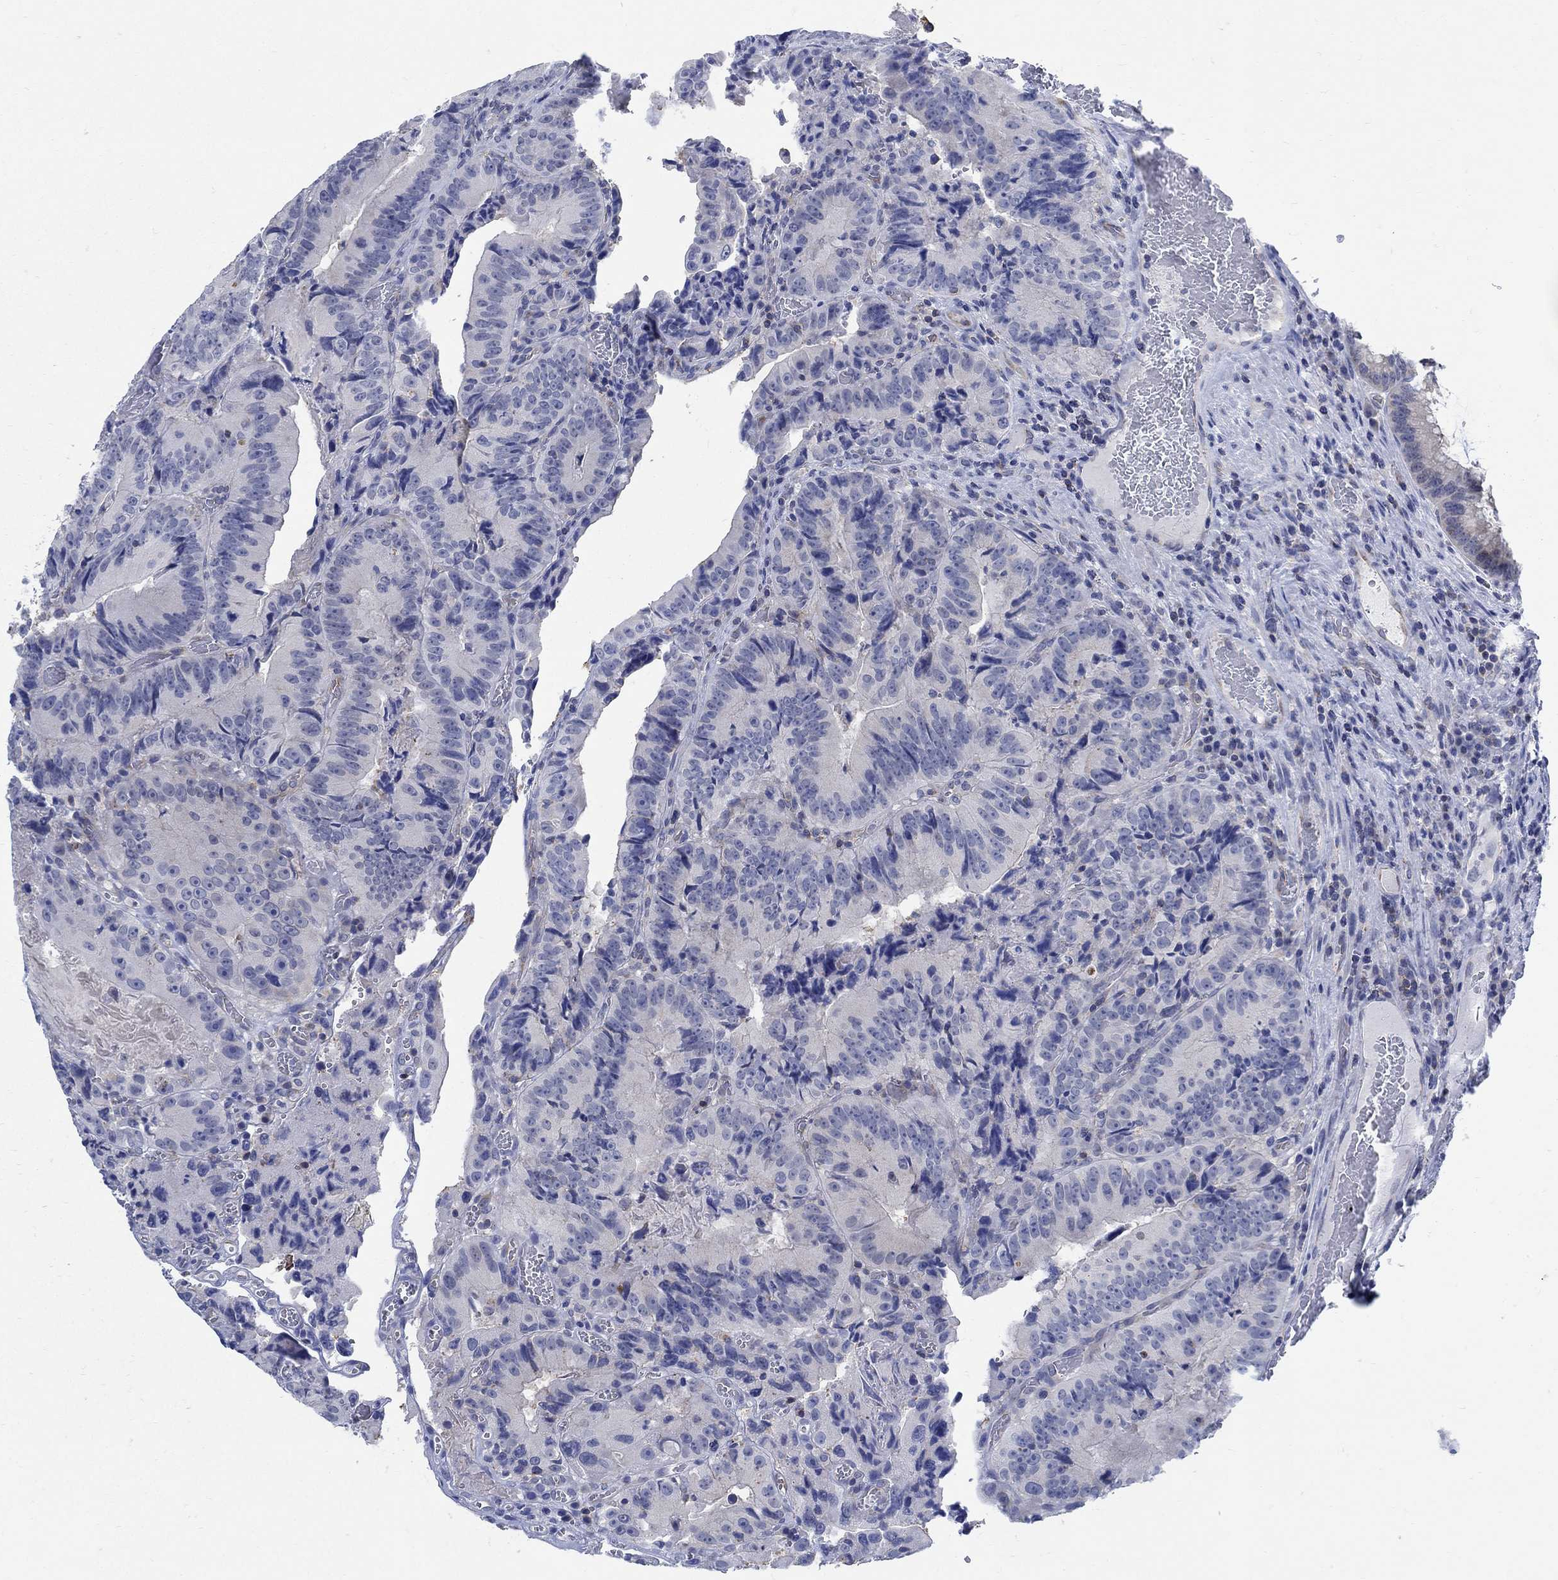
{"staining": {"intensity": "negative", "quantity": "none", "location": "none"}, "tissue": "colorectal cancer", "cell_type": "Tumor cells", "image_type": "cancer", "snomed": [{"axis": "morphology", "description": "Adenocarcinoma, NOS"}, {"axis": "topography", "description": "Colon"}], "caption": "A high-resolution photomicrograph shows immunohistochemistry staining of adenocarcinoma (colorectal), which displays no significant staining in tumor cells.", "gene": "PHF21B", "patient": {"sex": "female", "age": 86}}